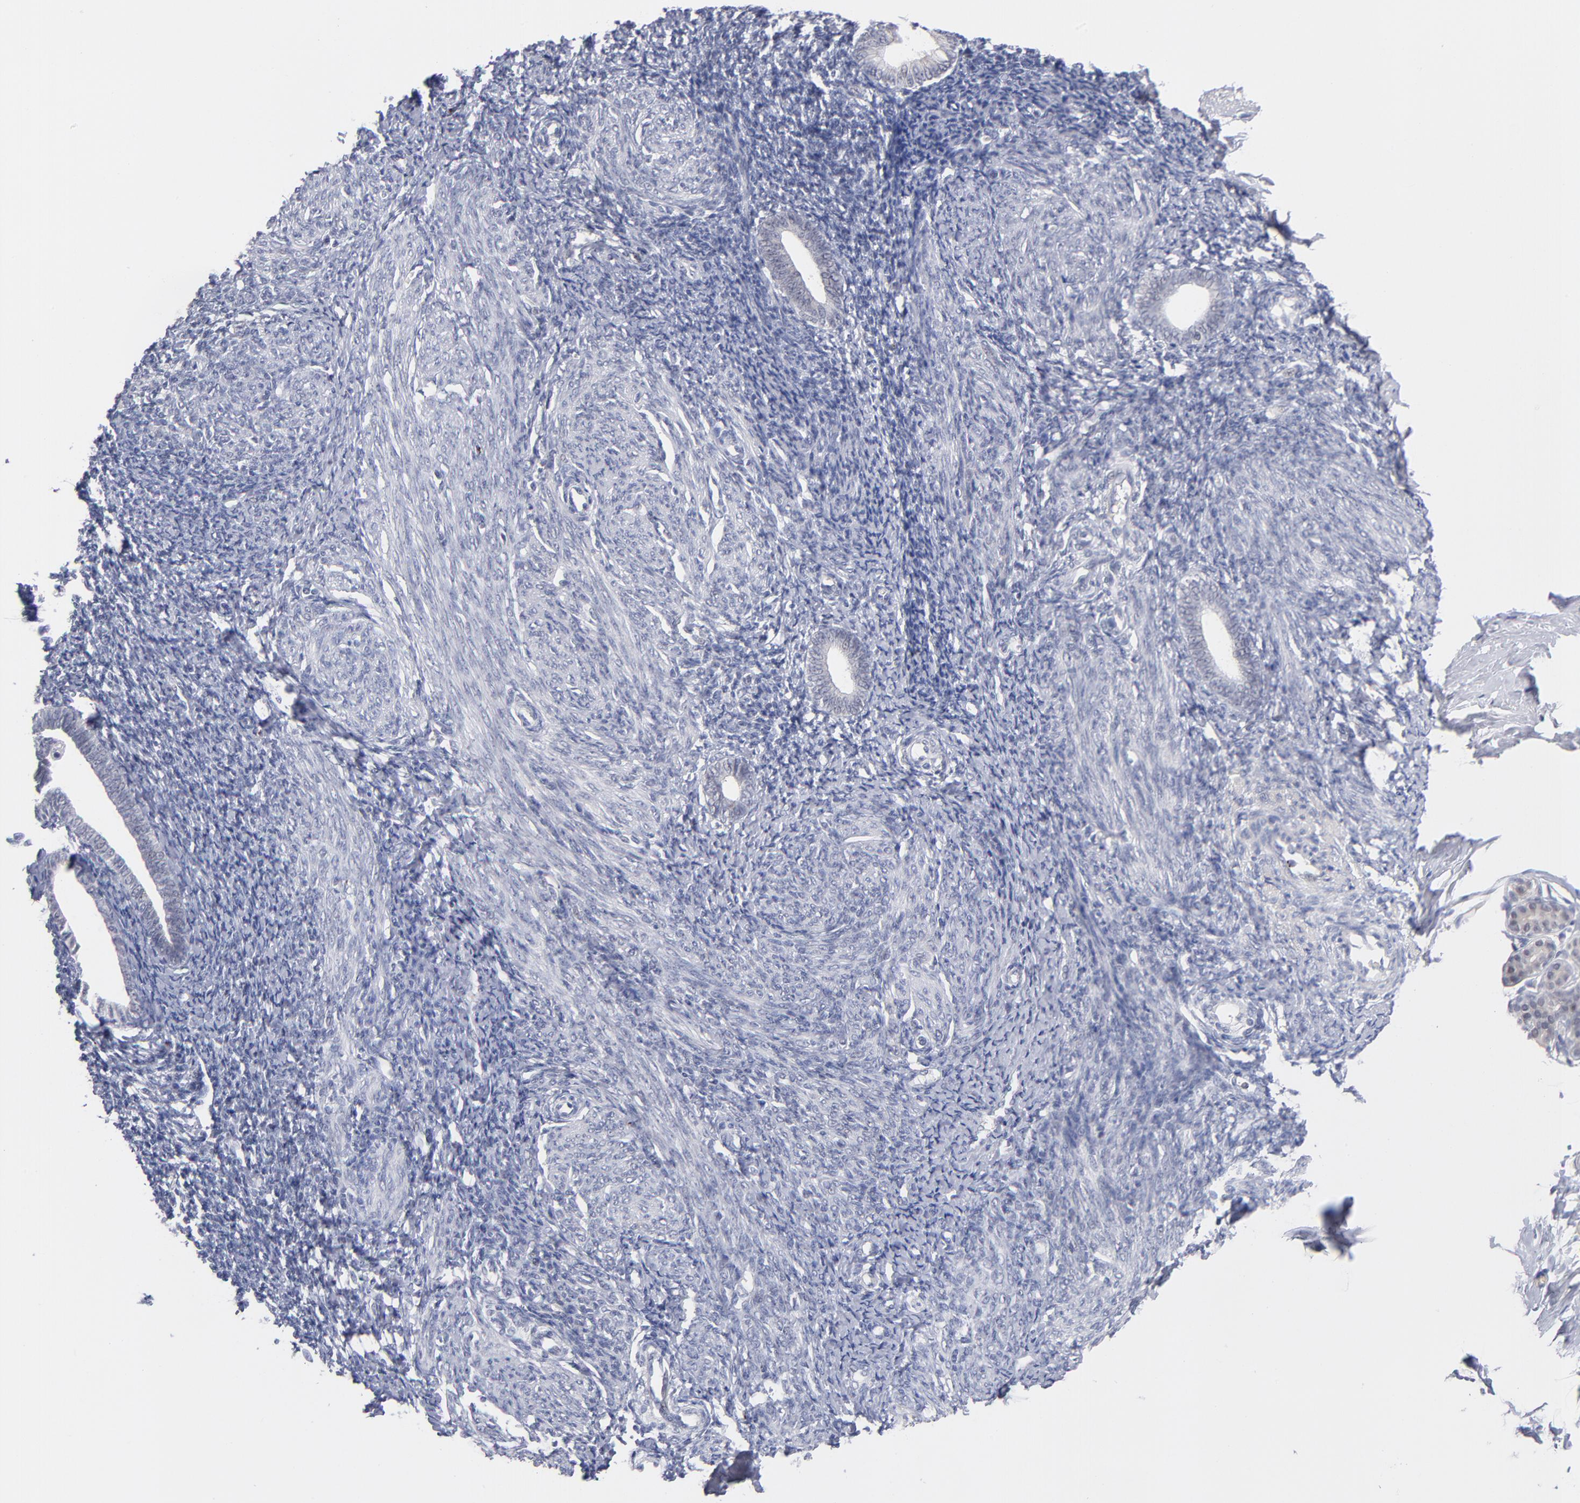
{"staining": {"intensity": "negative", "quantity": "none", "location": "none"}, "tissue": "endometrium", "cell_type": "Cells in endometrial stroma", "image_type": "normal", "snomed": [{"axis": "morphology", "description": "Normal tissue, NOS"}, {"axis": "topography", "description": "Endometrium"}], "caption": "DAB (3,3'-diaminobenzidine) immunohistochemical staining of normal endometrium demonstrates no significant staining in cells in endometrial stroma.", "gene": "WSB1", "patient": {"sex": "female", "age": 57}}